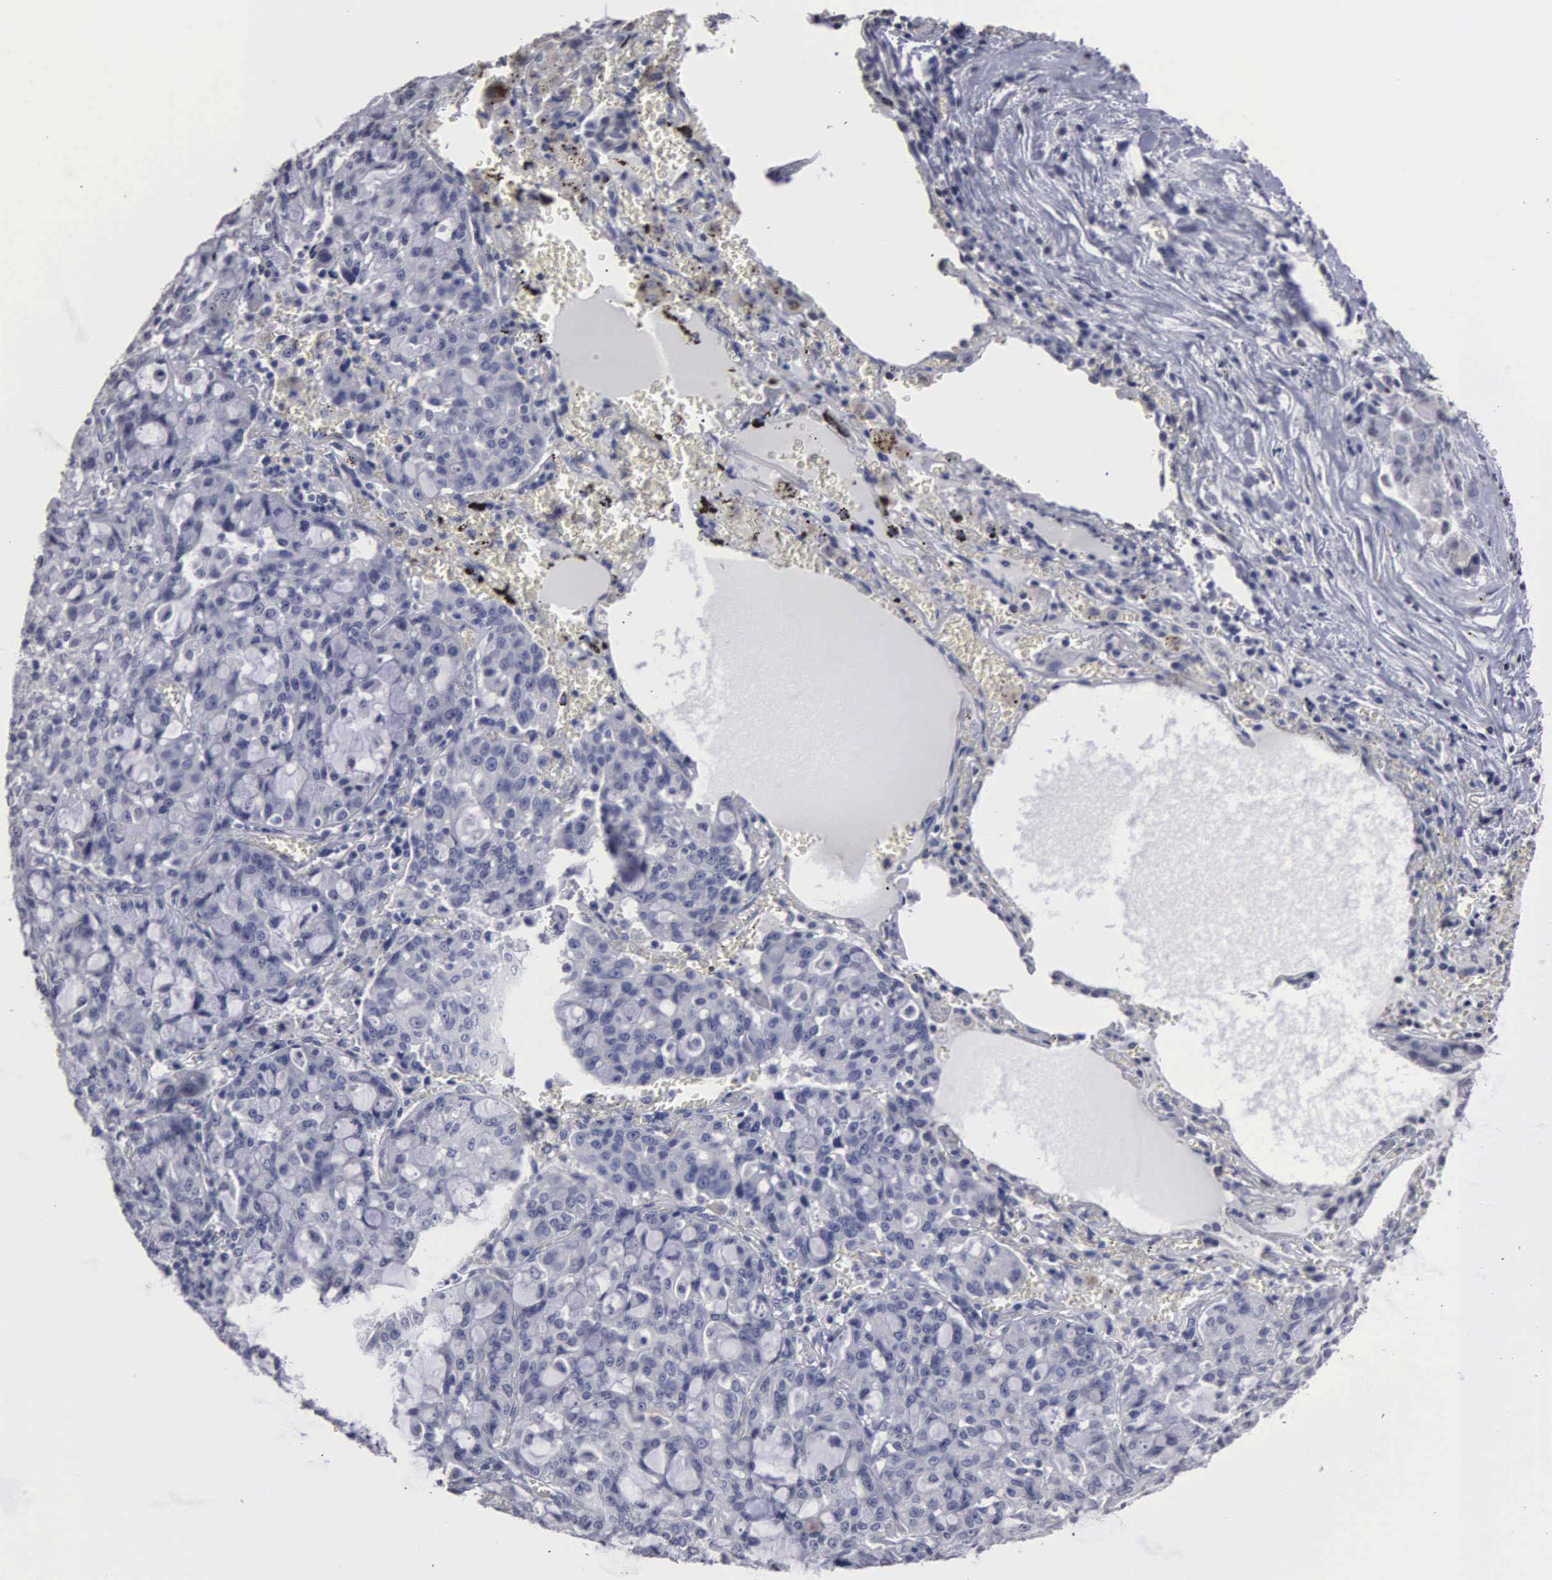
{"staining": {"intensity": "negative", "quantity": "none", "location": "none"}, "tissue": "lung cancer", "cell_type": "Tumor cells", "image_type": "cancer", "snomed": [{"axis": "morphology", "description": "Adenocarcinoma, NOS"}, {"axis": "topography", "description": "Lung"}], "caption": "Lung cancer was stained to show a protein in brown. There is no significant expression in tumor cells.", "gene": "UPB1", "patient": {"sex": "female", "age": 44}}